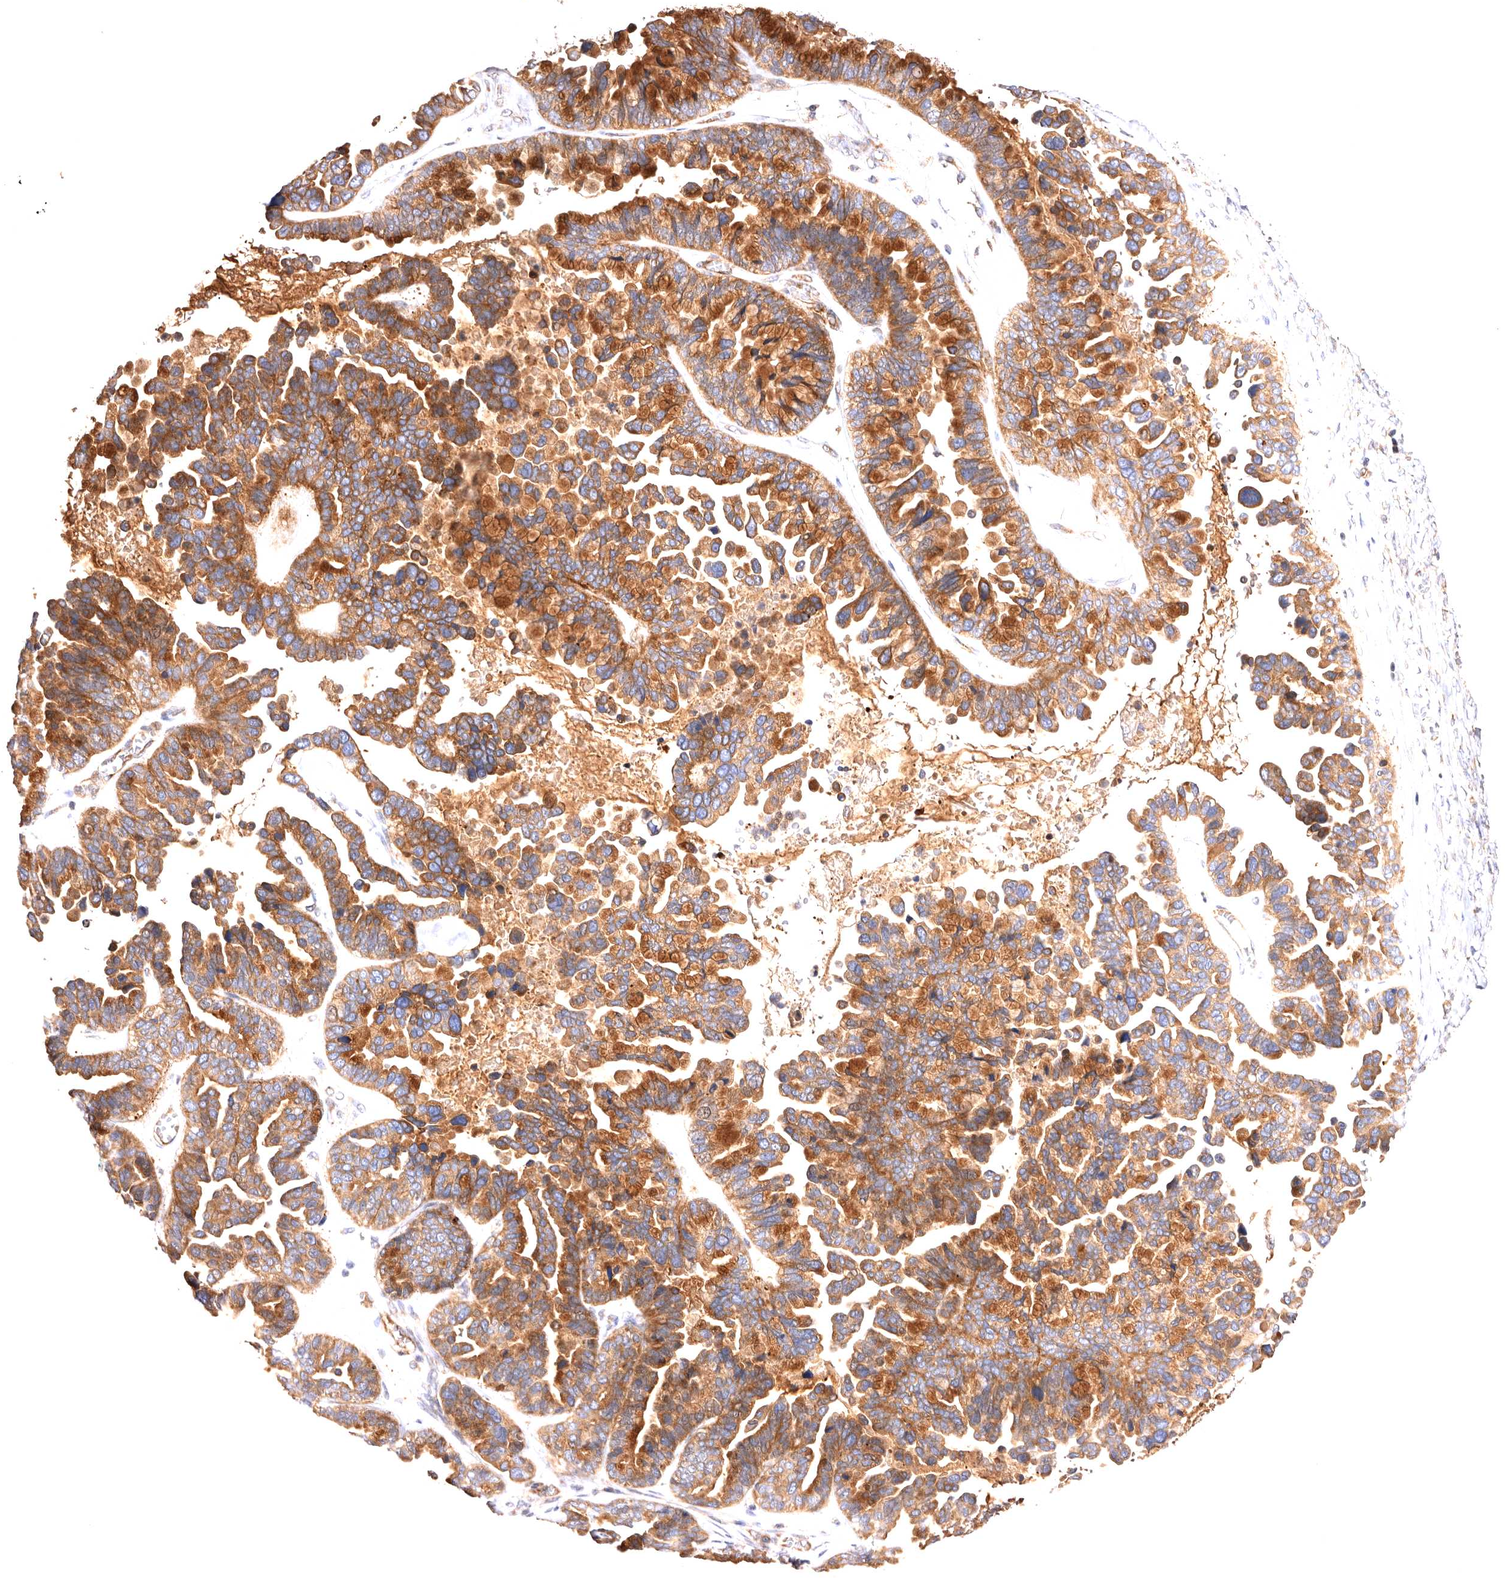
{"staining": {"intensity": "strong", "quantity": ">75%", "location": "cytoplasmic/membranous"}, "tissue": "ovarian cancer", "cell_type": "Tumor cells", "image_type": "cancer", "snomed": [{"axis": "morphology", "description": "Cystadenocarcinoma, serous, NOS"}, {"axis": "topography", "description": "Ovary"}], "caption": "A high amount of strong cytoplasmic/membranous expression is appreciated in approximately >75% of tumor cells in serous cystadenocarcinoma (ovarian) tissue.", "gene": "VPS45", "patient": {"sex": "female", "age": 56}}